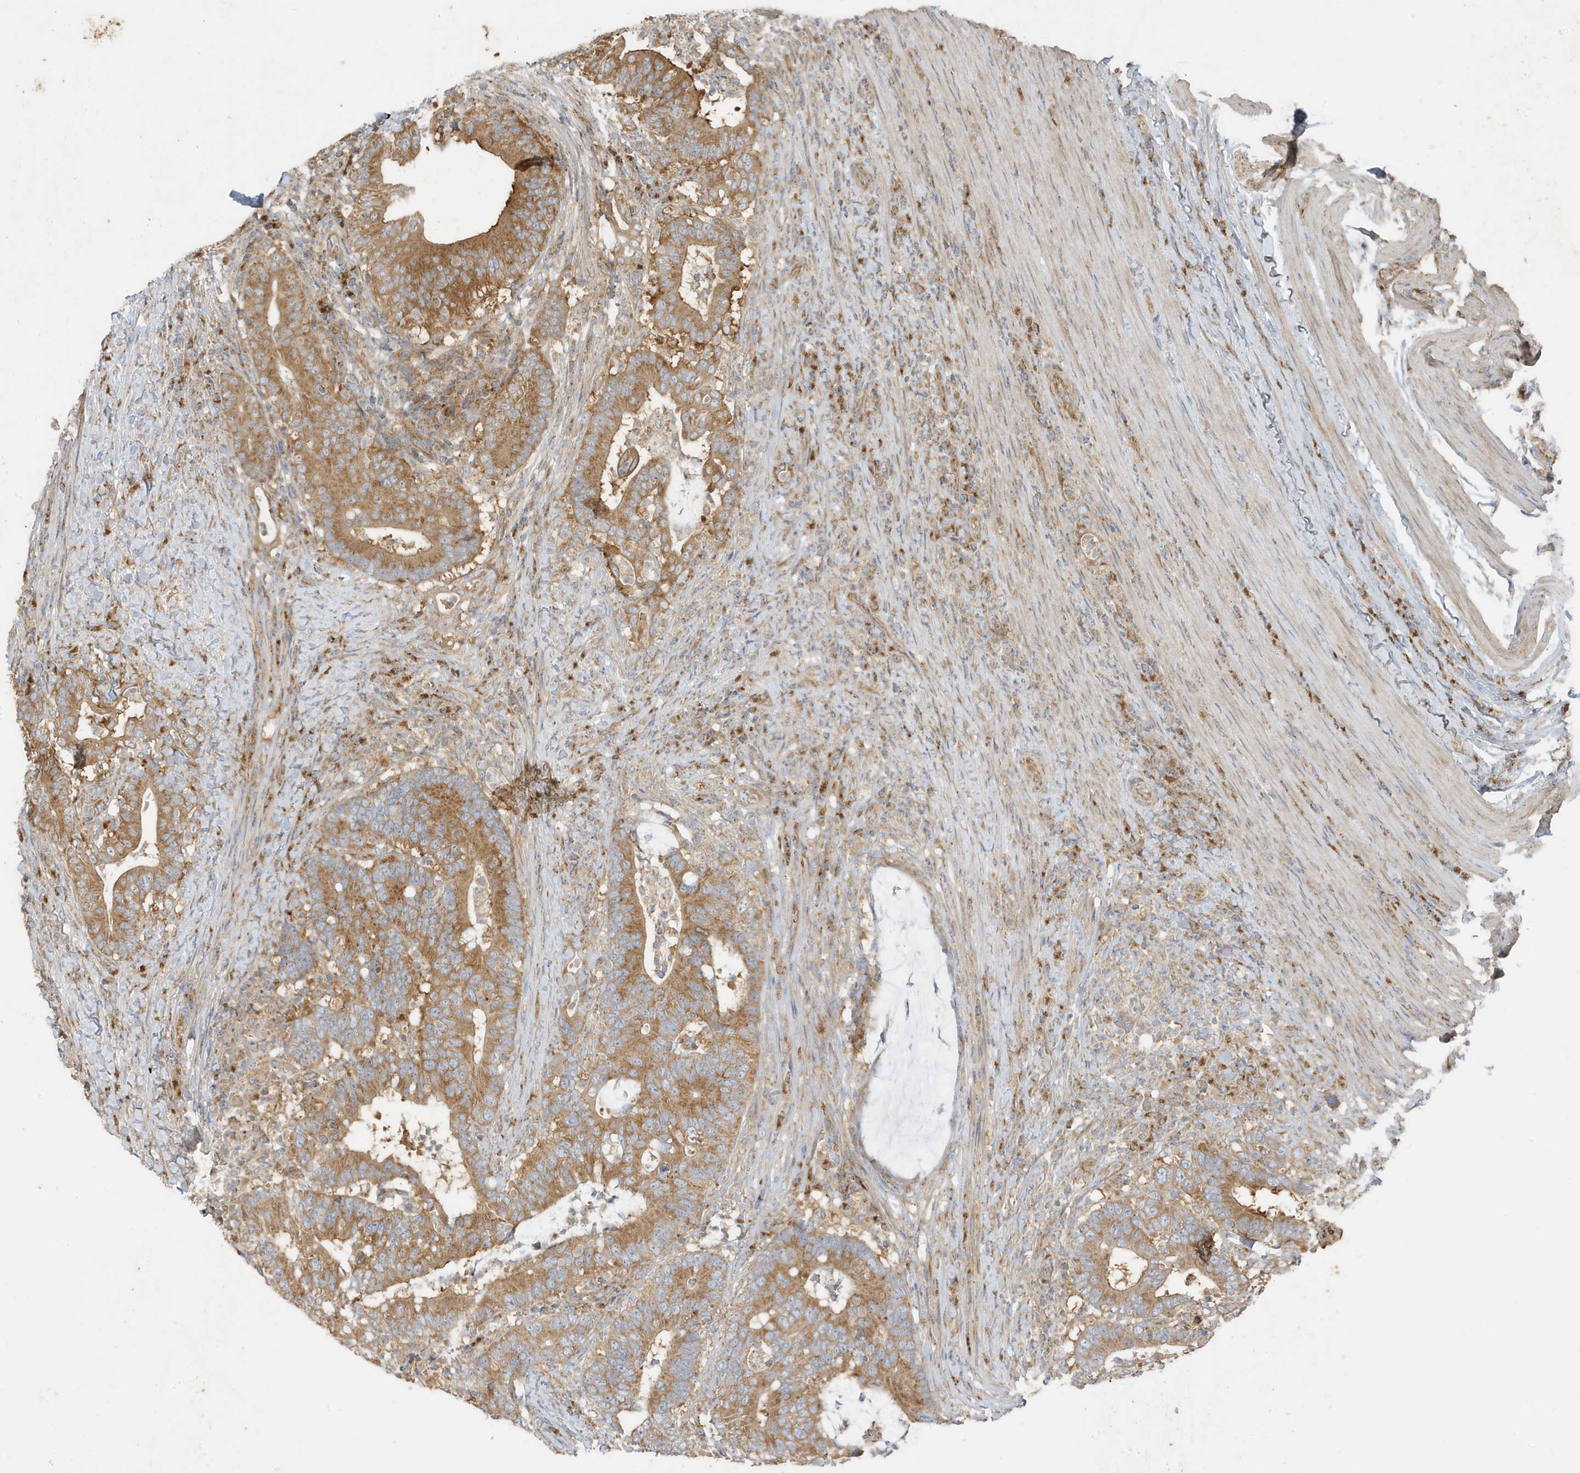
{"staining": {"intensity": "moderate", "quantity": ">75%", "location": "cytoplasmic/membranous"}, "tissue": "colorectal cancer", "cell_type": "Tumor cells", "image_type": "cancer", "snomed": [{"axis": "morphology", "description": "Adenocarcinoma, NOS"}, {"axis": "topography", "description": "Colon"}], "caption": "Immunohistochemical staining of colorectal cancer exhibits moderate cytoplasmic/membranous protein expression in approximately >75% of tumor cells. (DAB IHC, brown staining for protein, blue staining for nuclei).", "gene": "GOLGA4", "patient": {"sex": "female", "age": 66}}